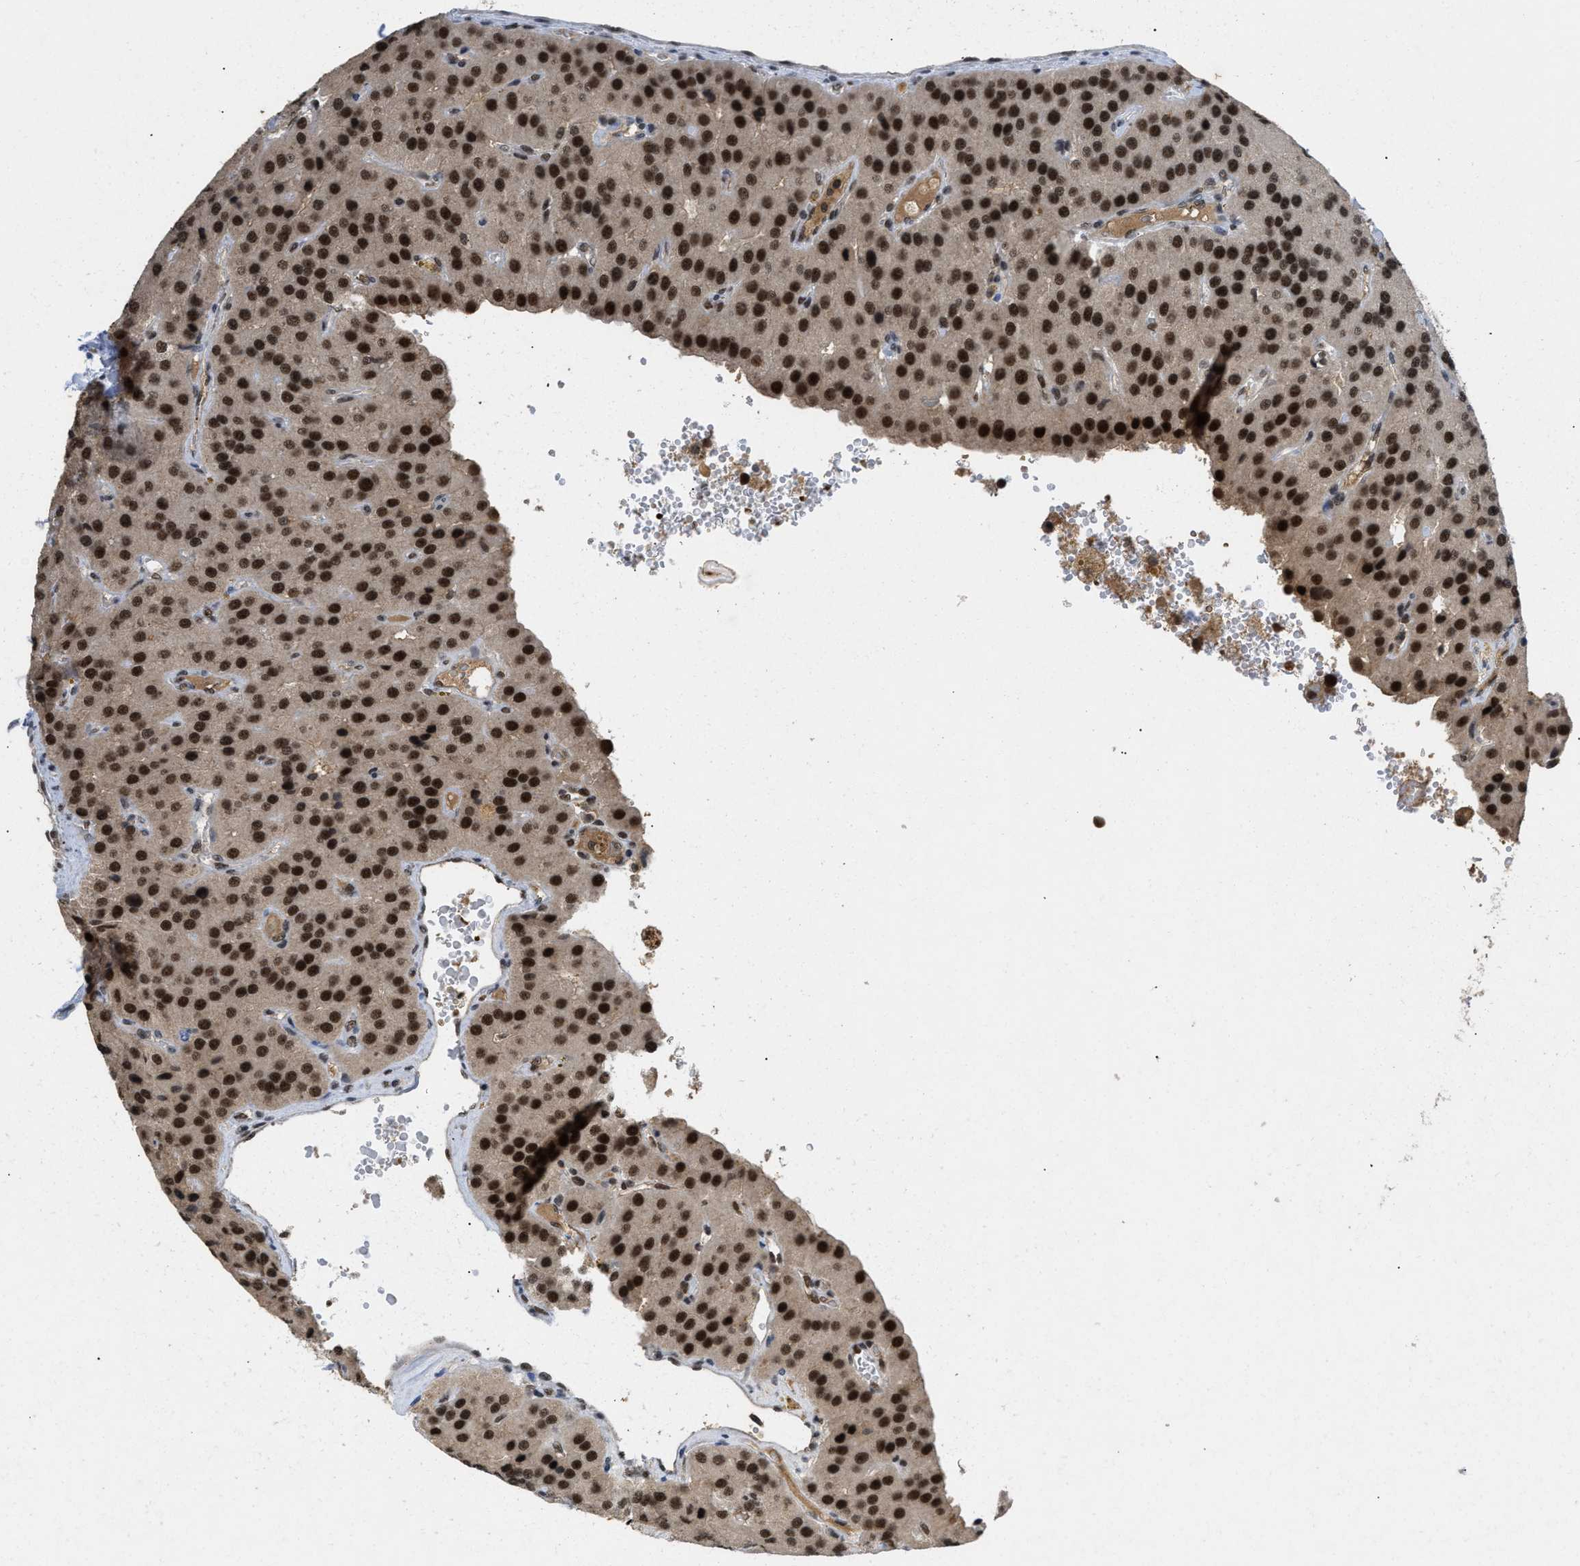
{"staining": {"intensity": "strong", "quantity": ">75%", "location": "nuclear"}, "tissue": "parathyroid gland", "cell_type": "Glandular cells", "image_type": "normal", "snomed": [{"axis": "morphology", "description": "Normal tissue, NOS"}, {"axis": "morphology", "description": "Adenoma, NOS"}, {"axis": "topography", "description": "Parathyroid gland"}], "caption": "Benign parathyroid gland exhibits strong nuclear expression in about >75% of glandular cells.", "gene": "ZNF346", "patient": {"sex": "female", "age": 86}}